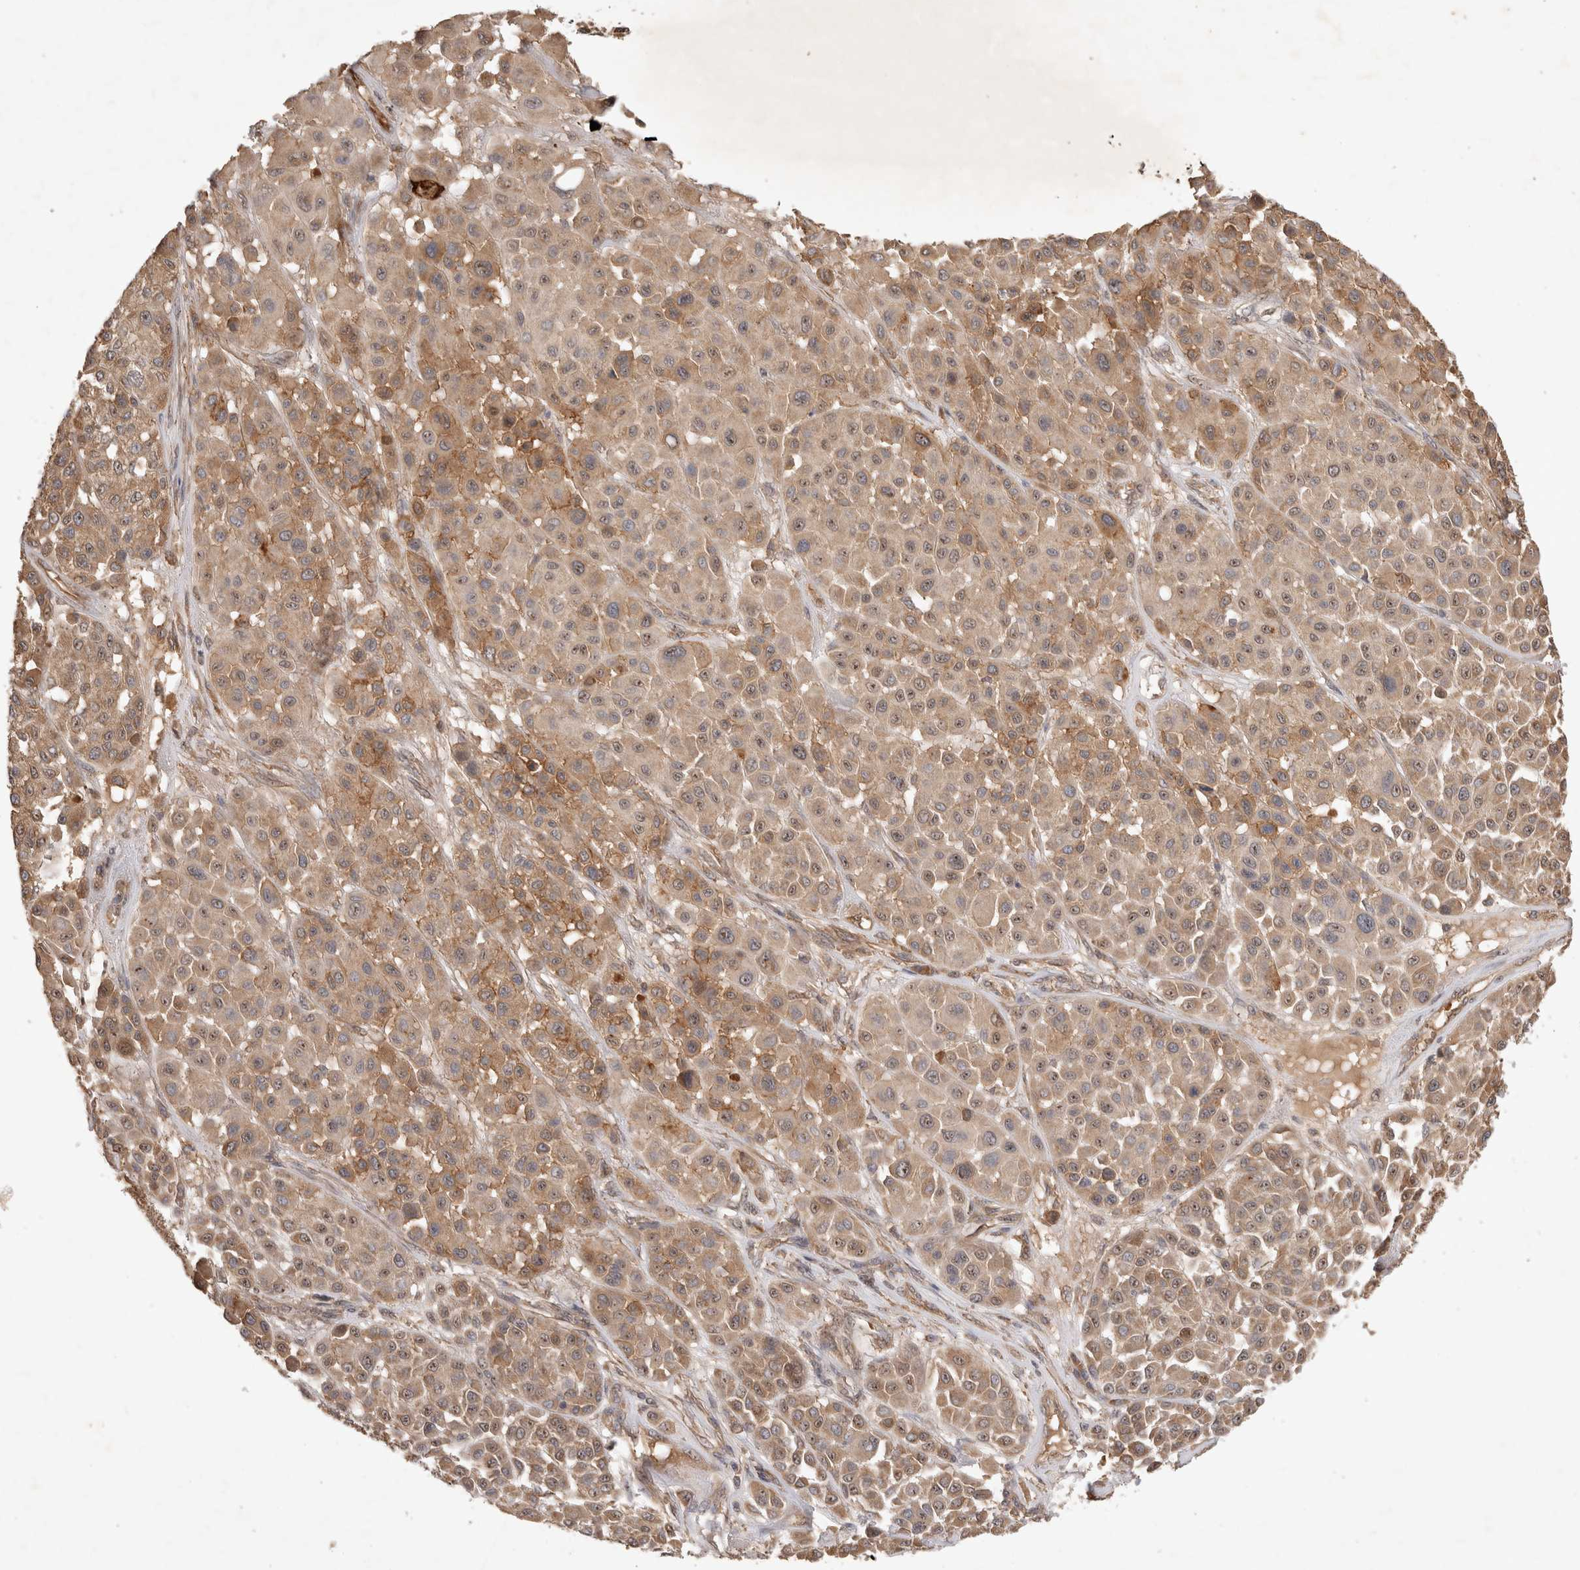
{"staining": {"intensity": "moderate", "quantity": ">75%", "location": "cytoplasmic/membranous,nuclear"}, "tissue": "melanoma", "cell_type": "Tumor cells", "image_type": "cancer", "snomed": [{"axis": "morphology", "description": "Malignant melanoma, Metastatic site"}, {"axis": "topography", "description": "Soft tissue"}], "caption": "This micrograph shows melanoma stained with IHC to label a protein in brown. The cytoplasmic/membranous and nuclear of tumor cells show moderate positivity for the protein. Nuclei are counter-stained blue.", "gene": "FAM221A", "patient": {"sex": "male", "age": 41}}